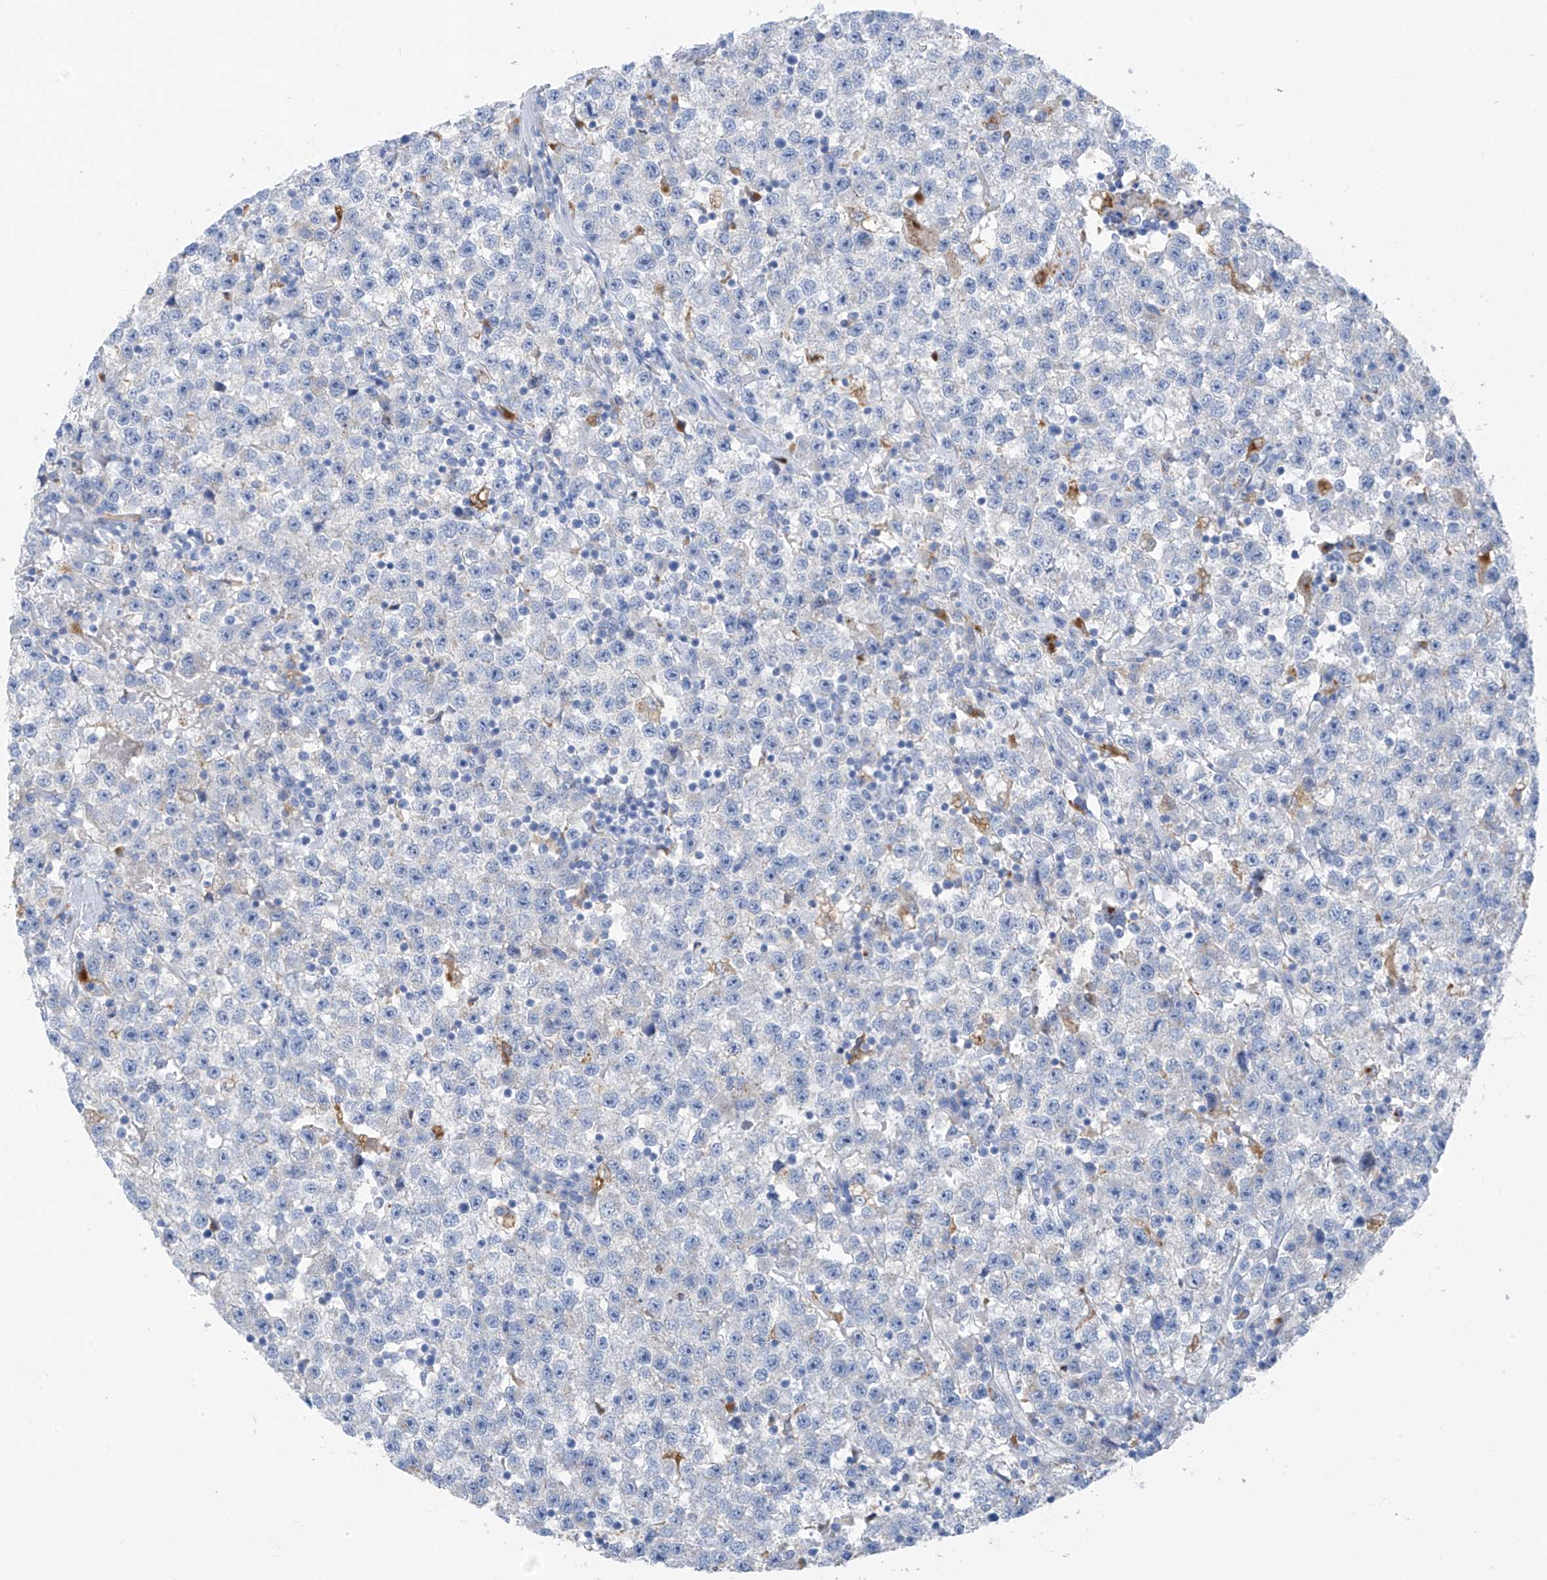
{"staining": {"intensity": "negative", "quantity": "none", "location": "none"}, "tissue": "testis cancer", "cell_type": "Tumor cells", "image_type": "cancer", "snomed": [{"axis": "morphology", "description": "Seminoma, NOS"}, {"axis": "topography", "description": "Testis"}], "caption": "This is a micrograph of immunohistochemistry (IHC) staining of seminoma (testis), which shows no positivity in tumor cells.", "gene": "GLMP", "patient": {"sex": "male", "age": 22}}